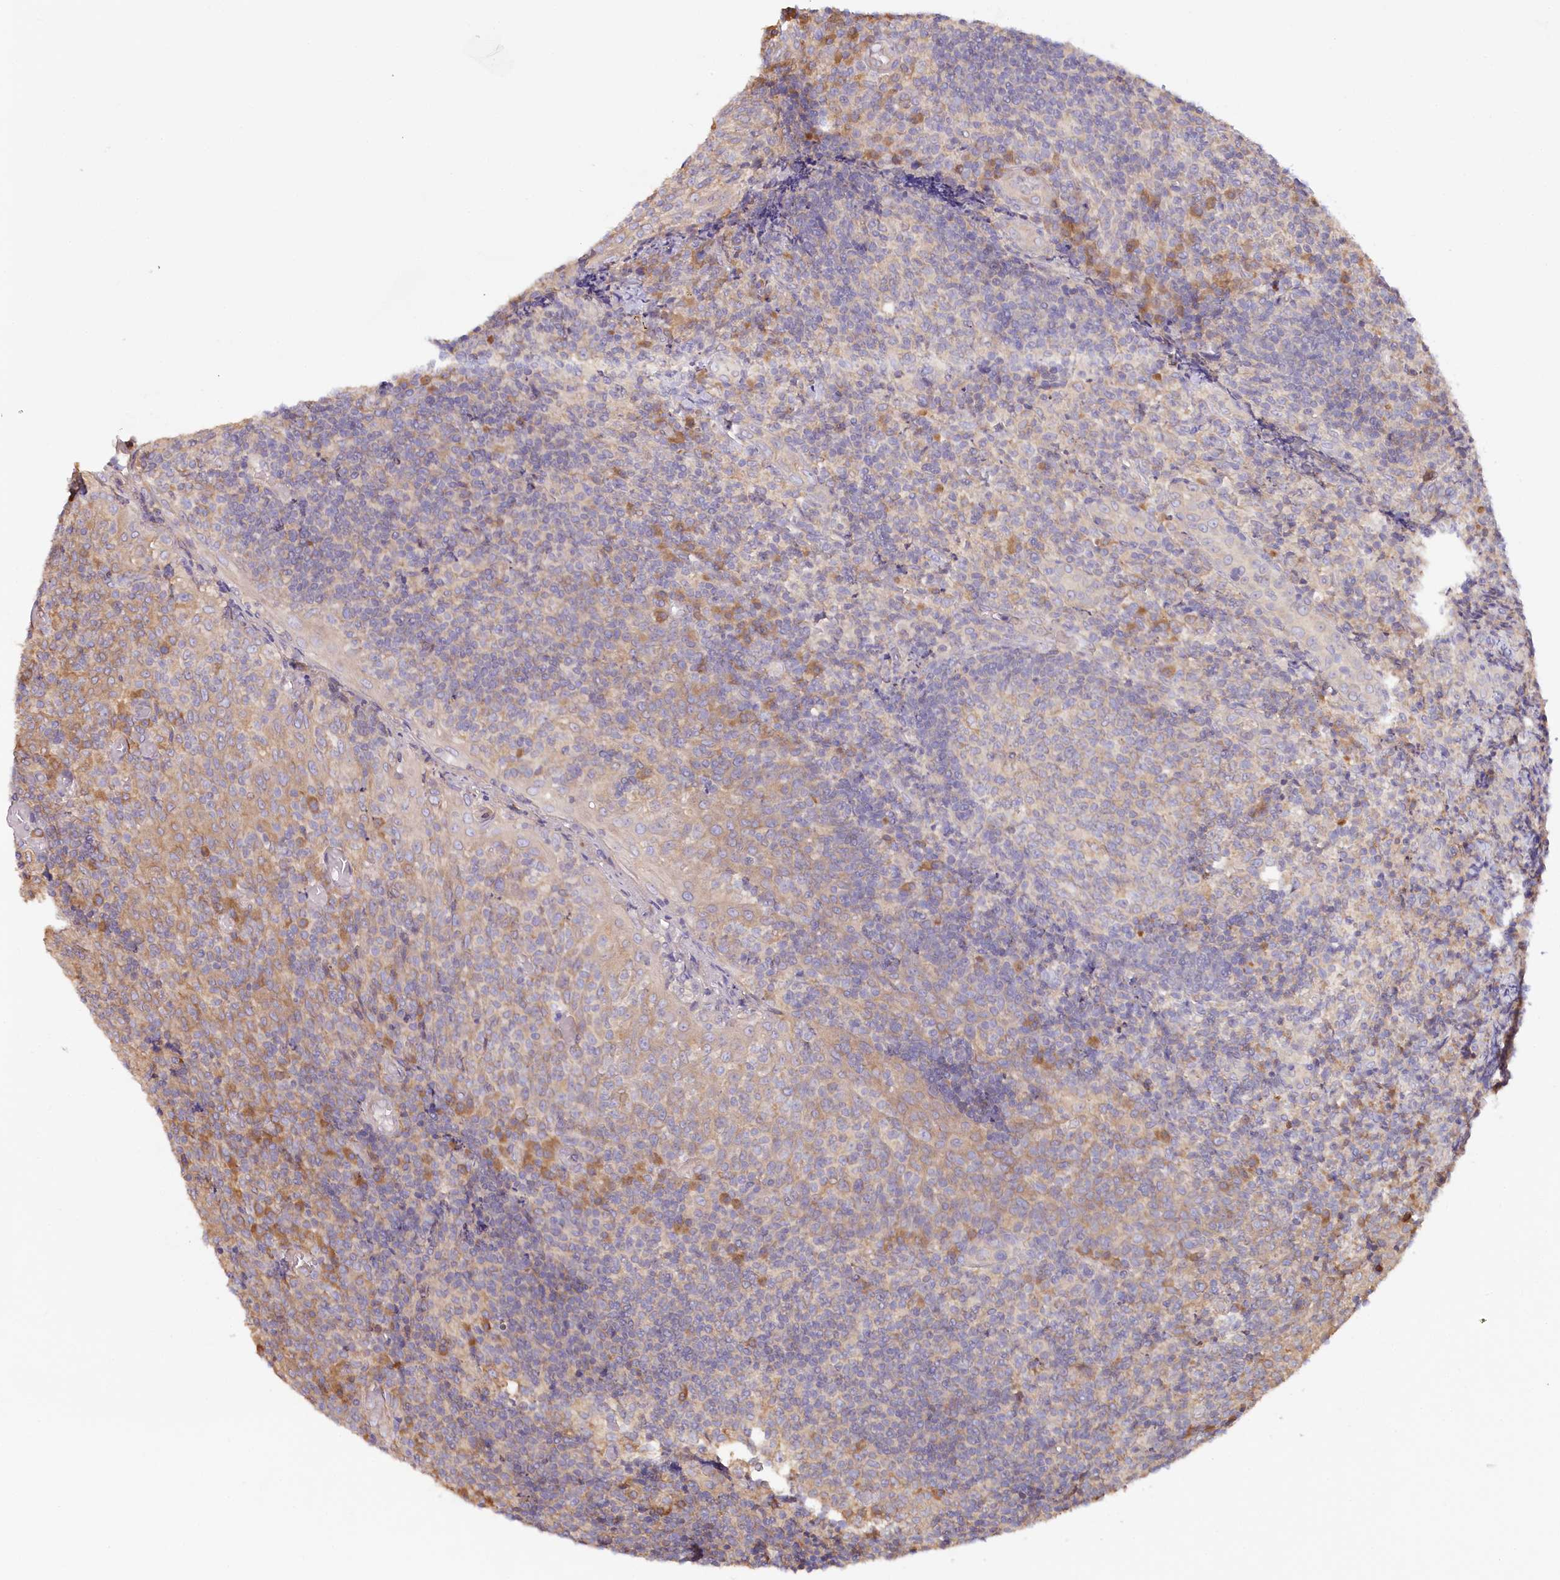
{"staining": {"intensity": "weak", "quantity": "<25%", "location": "cytoplasmic/membranous"}, "tissue": "tonsil", "cell_type": "Germinal center cells", "image_type": "normal", "snomed": [{"axis": "morphology", "description": "Normal tissue, NOS"}, {"axis": "topography", "description": "Tonsil"}], "caption": "Germinal center cells show no significant protein expression in unremarkable tonsil. (Brightfield microscopy of DAB immunohistochemistry at high magnification).", "gene": "PAIP2", "patient": {"sex": "female", "age": 19}}